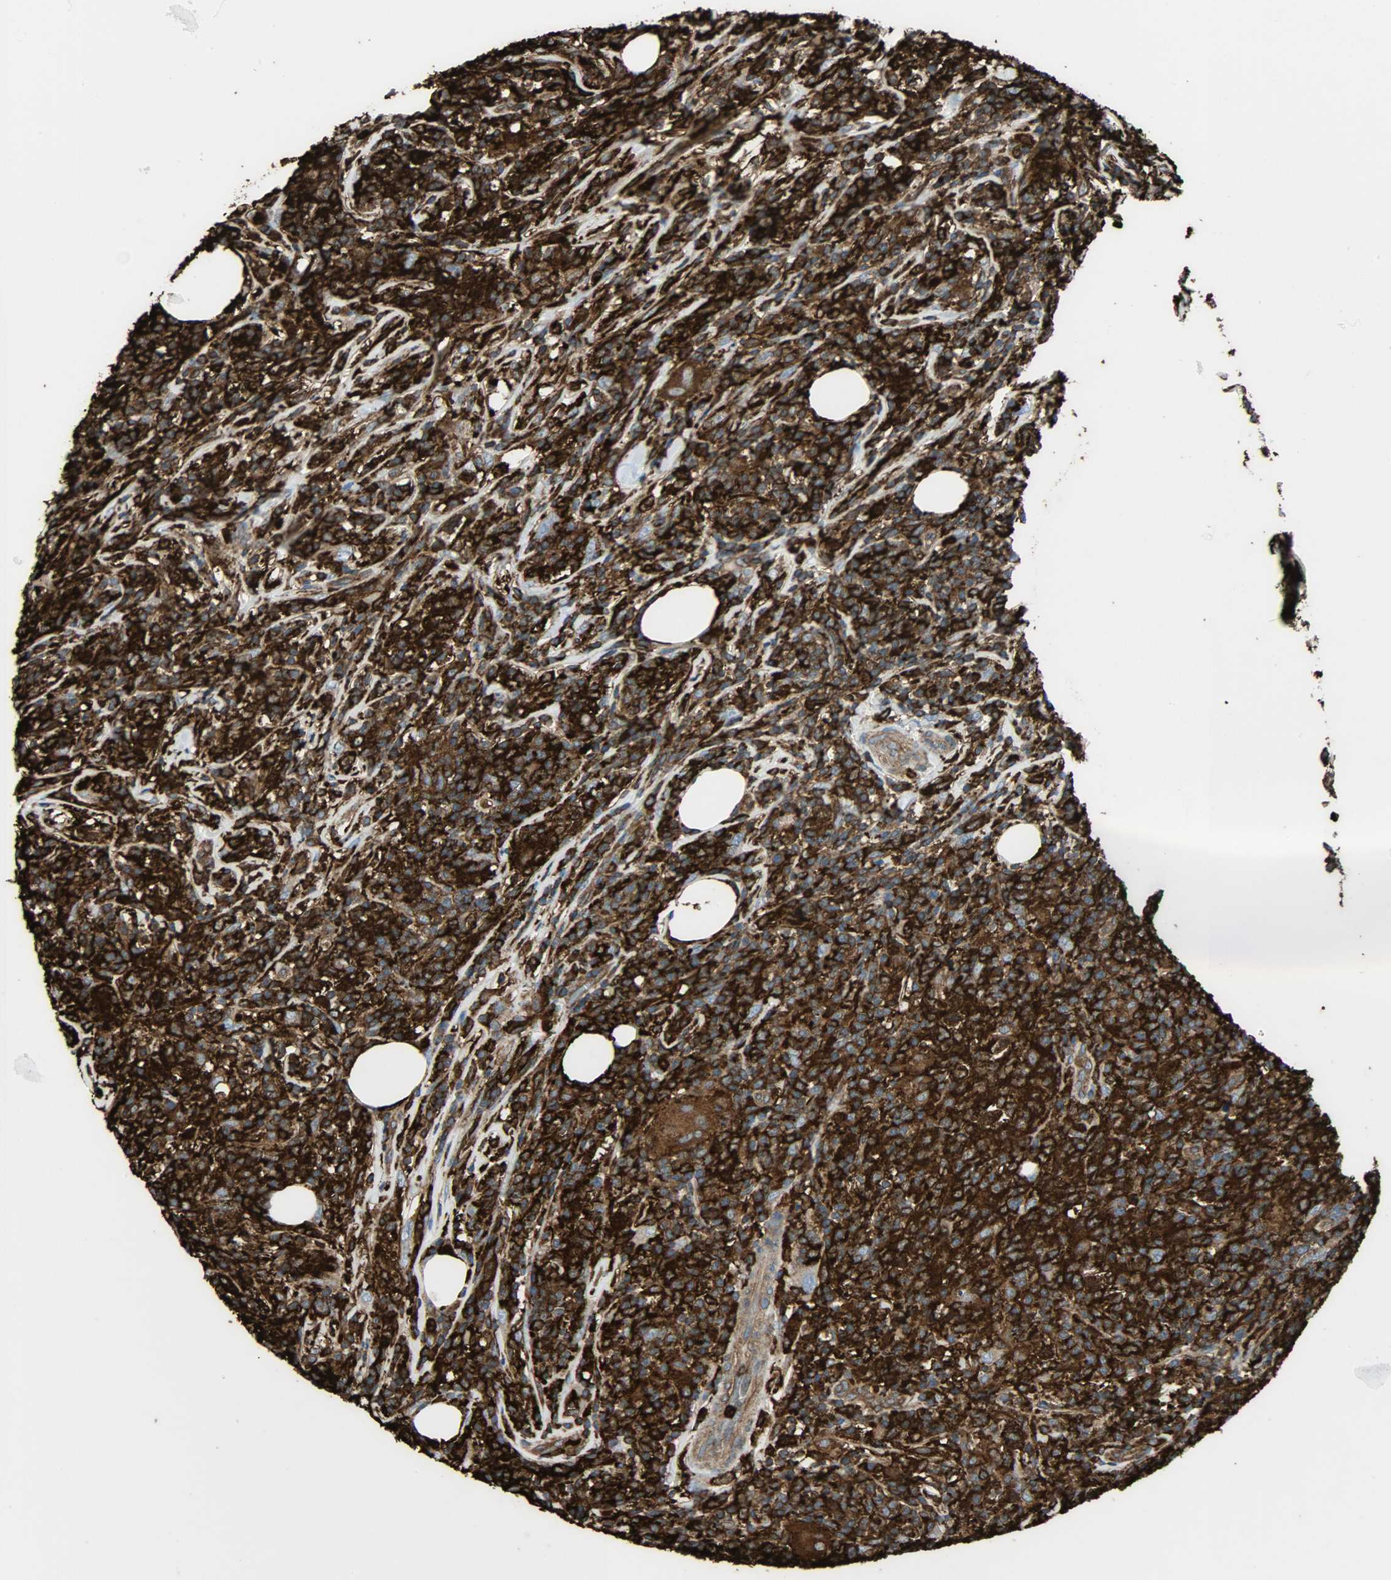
{"staining": {"intensity": "strong", "quantity": ">75%", "location": "cytoplasmic/membranous"}, "tissue": "lymphoma", "cell_type": "Tumor cells", "image_type": "cancer", "snomed": [{"axis": "morphology", "description": "Malignant lymphoma, non-Hodgkin's type, High grade"}, {"axis": "topography", "description": "Lymph node"}], "caption": "Immunohistochemical staining of human malignant lymphoma, non-Hodgkin's type (high-grade) displays high levels of strong cytoplasmic/membranous protein positivity in about >75% of tumor cells. The staining is performed using DAB brown chromogen to label protein expression. The nuclei are counter-stained blue using hematoxylin.", "gene": "VASP", "patient": {"sex": "female", "age": 84}}